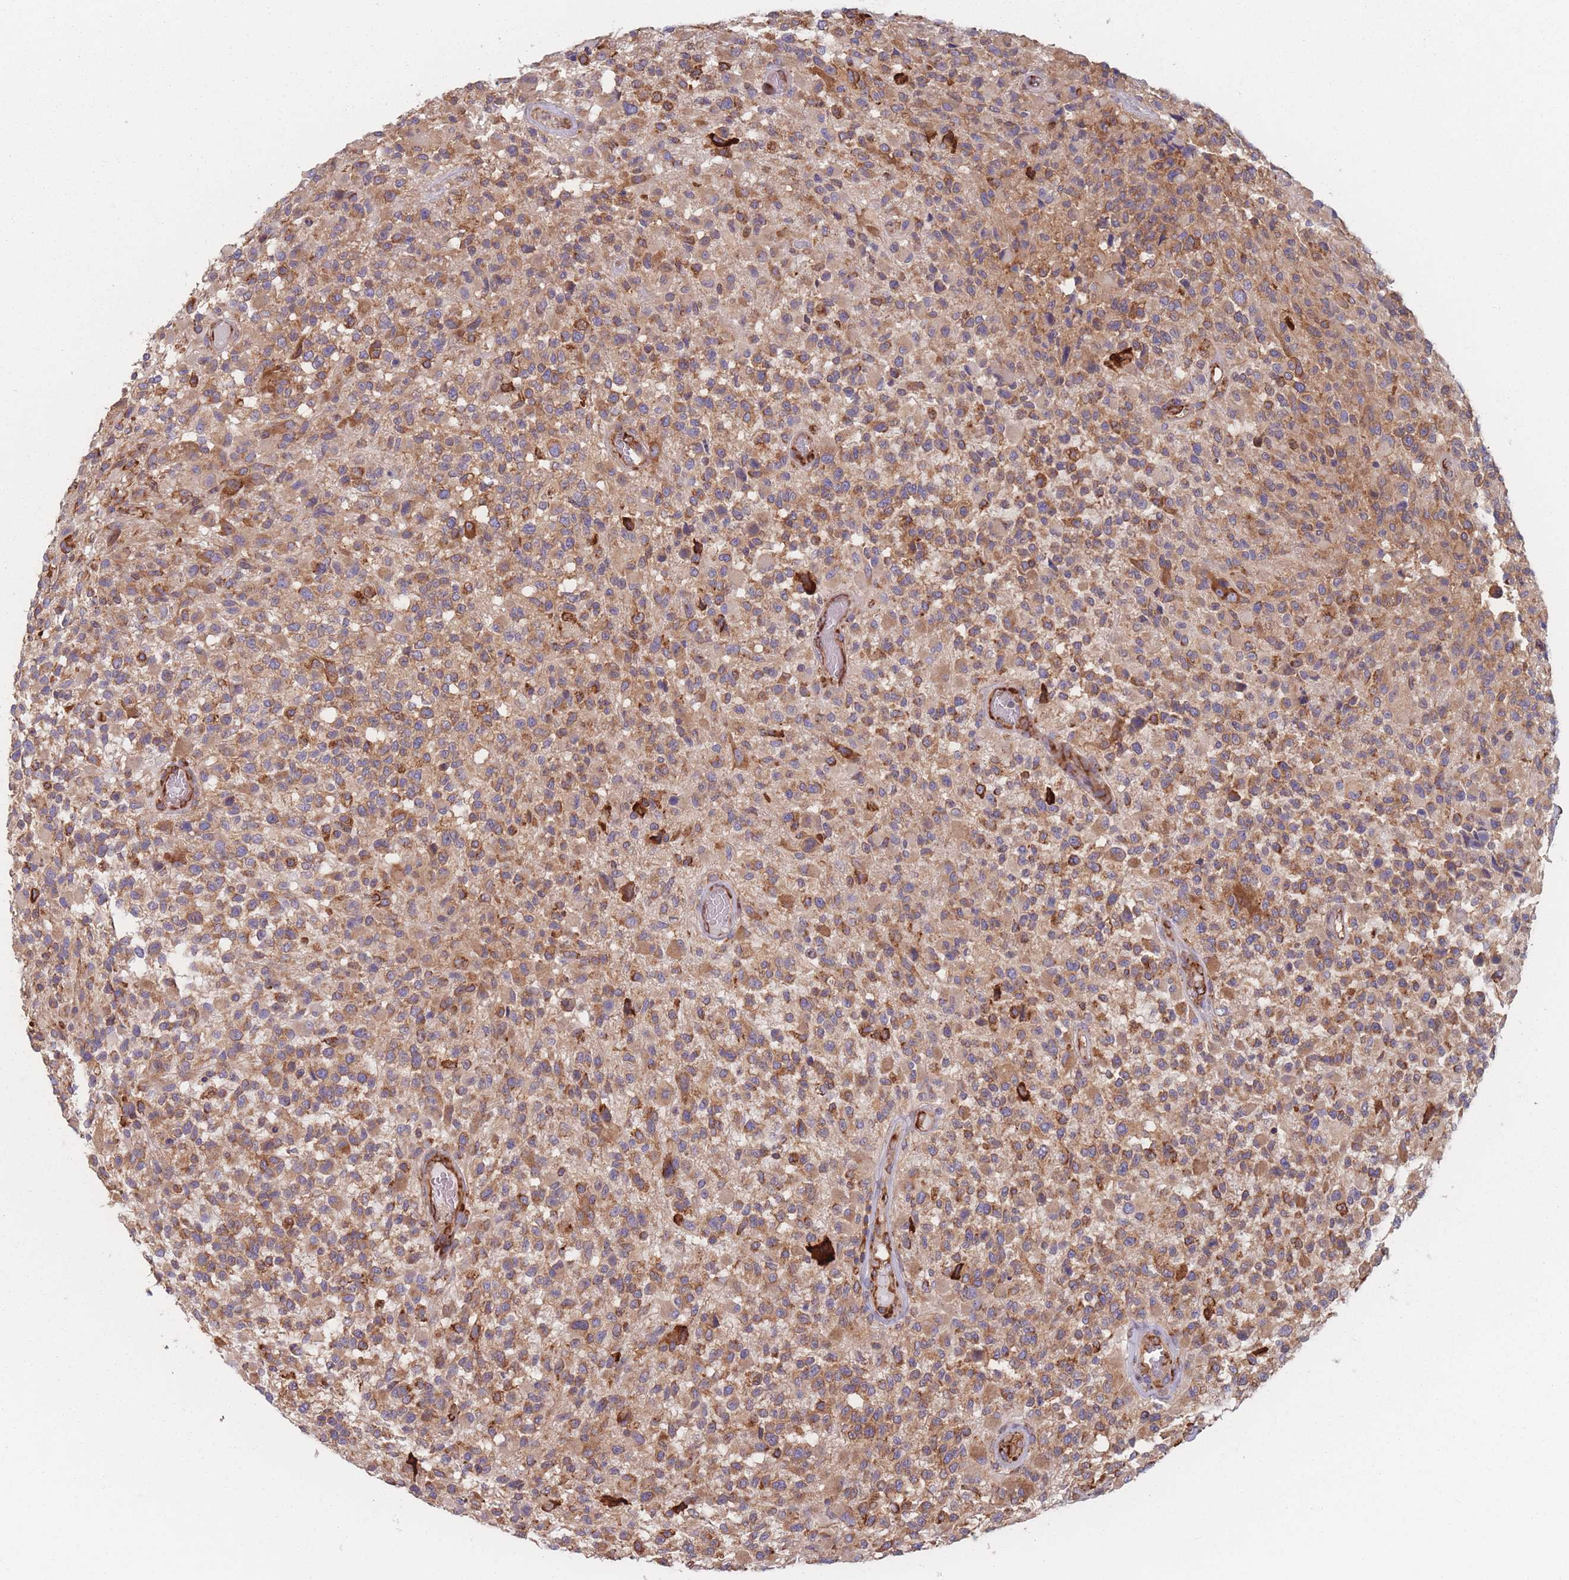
{"staining": {"intensity": "moderate", "quantity": ">75%", "location": "cytoplasmic/membranous"}, "tissue": "glioma", "cell_type": "Tumor cells", "image_type": "cancer", "snomed": [{"axis": "morphology", "description": "Glioma, malignant, High grade"}, {"axis": "morphology", "description": "Glioblastoma, NOS"}, {"axis": "topography", "description": "Brain"}], "caption": "IHC (DAB (3,3'-diaminobenzidine)) staining of glioblastoma reveals moderate cytoplasmic/membranous protein staining in about >75% of tumor cells.", "gene": "EEF1B2", "patient": {"sex": "male", "age": 60}}